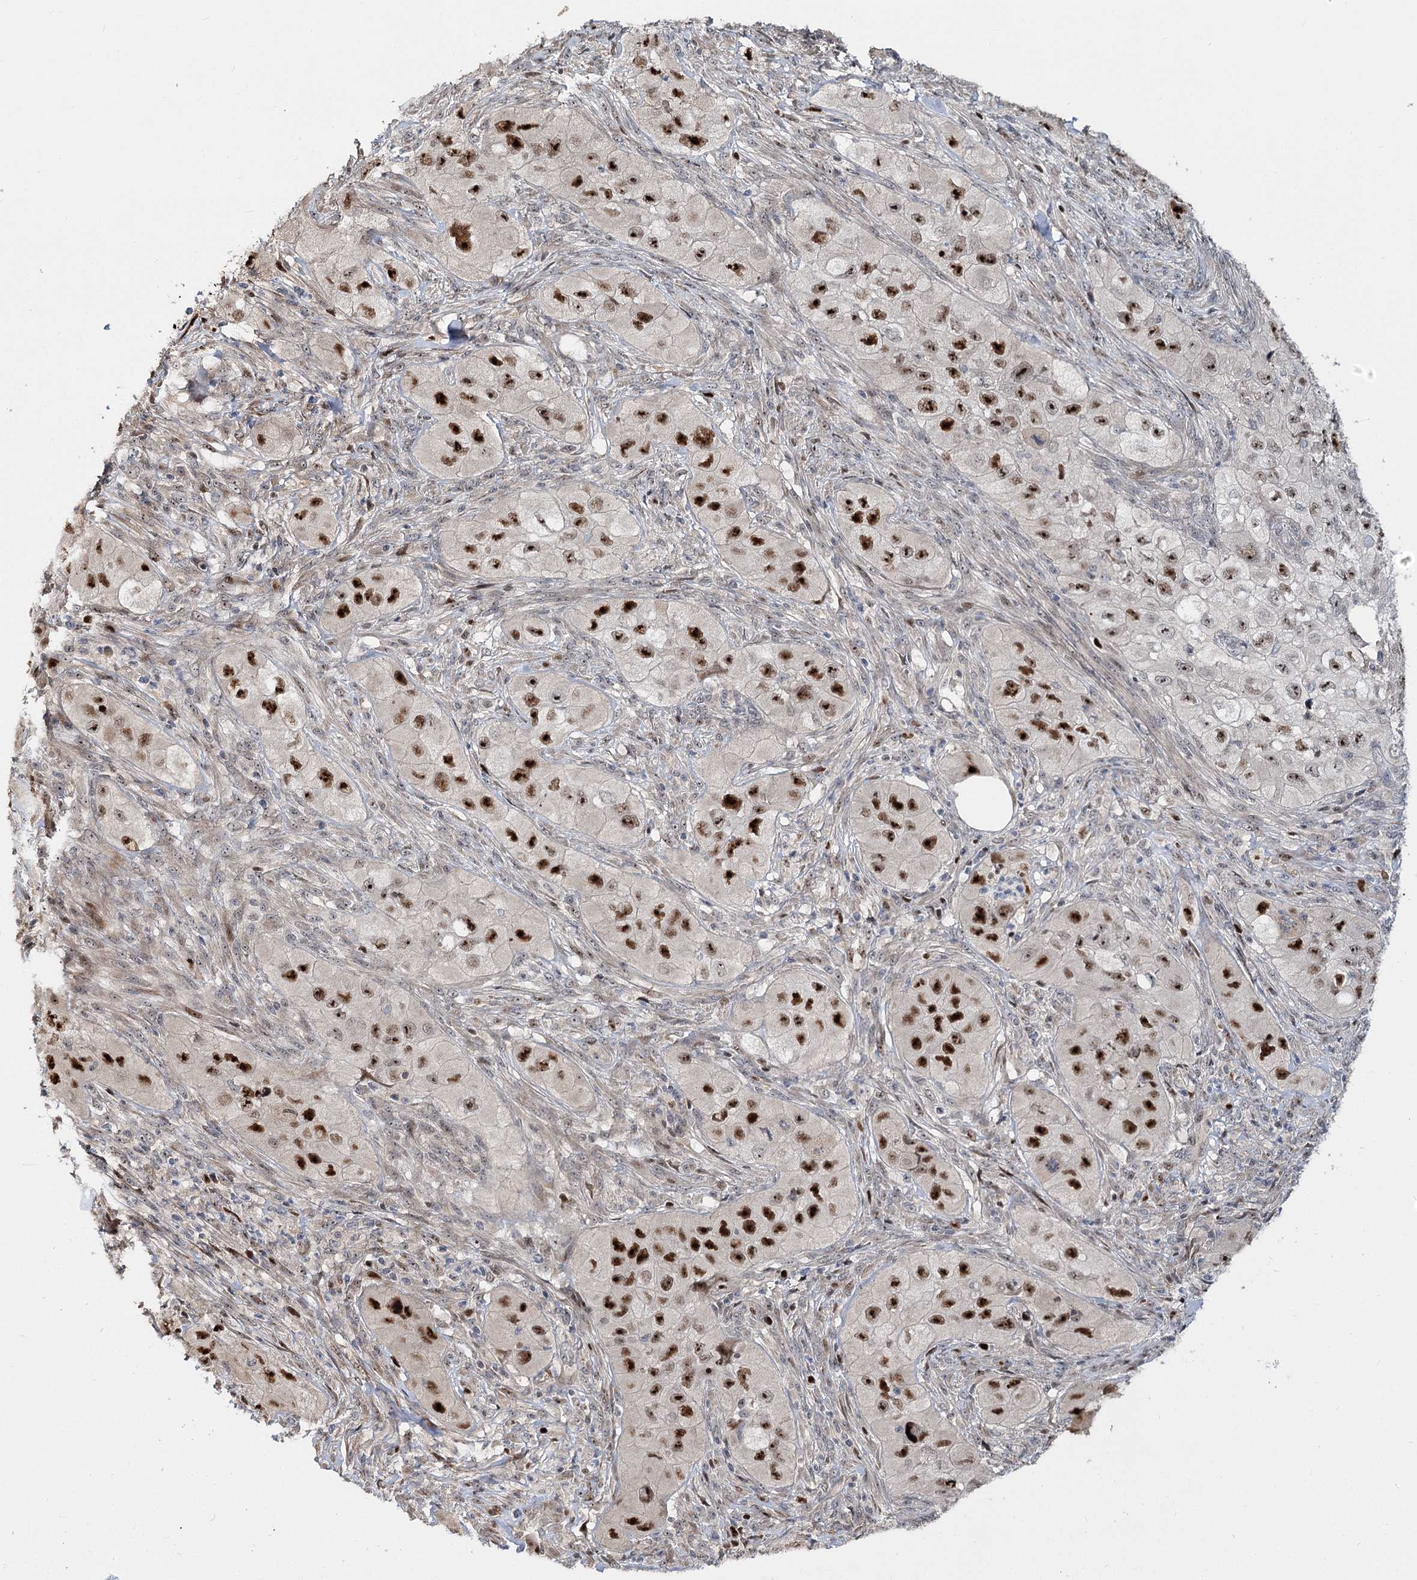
{"staining": {"intensity": "strong", "quantity": ">75%", "location": "nuclear"}, "tissue": "skin cancer", "cell_type": "Tumor cells", "image_type": "cancer", "snomed": [{"axis": "morphology", "description": "Squamous cell carcinoma, NOS"}, {"axis": "topography", "description": "Skin"}, {"axis": "topography", "description": "Subcutis"}], "caption": "The image displays staining of squamous cell carcinoma (skin), revealing strong nuclear protein staining (brown color) within tumor cells.", "gene": "PIK3C2A", "patient": {"sex": "male", "age": 73}}